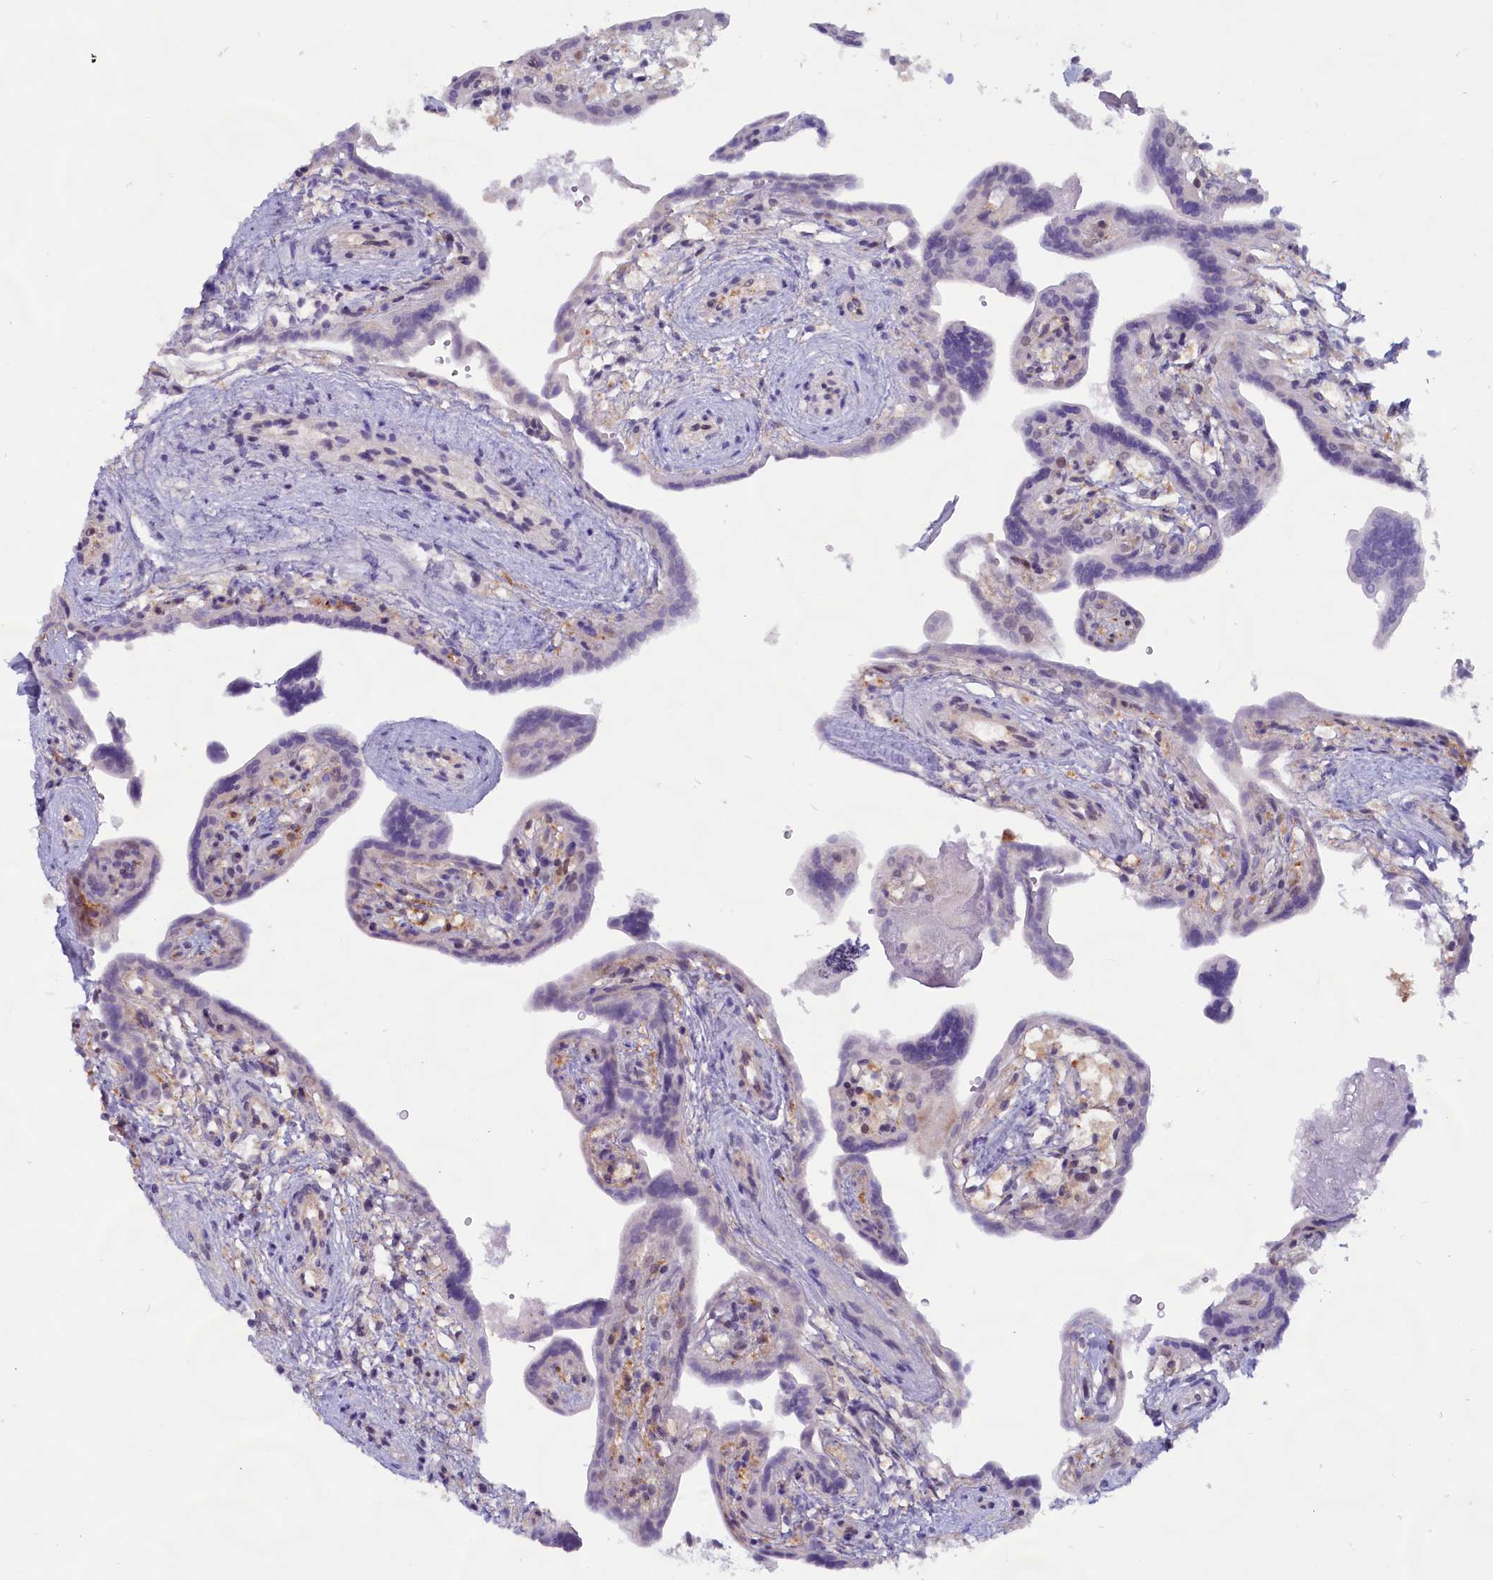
{"staining": {"intensity": "moderate", "quantity": "<25%", "location": "nuclear"}, "tissue": "placenta", "cell_type": "Trophoblastic cells", "image_type": "normal", "snomed": [{"axis": "morphology", "description": "Normal tissue, NOS"}, {"axis": "topography", "description": "Placenta"}], "caption": "Brown immunohistochemical staining in benign human placenta exhibits moderate nuclear expression in about <25% of trophoblastic cells. The protein is shown in brown color, while the nuclei are stained blue.", "gene": "C1D", "patient": {"sex": "female", "age": 37}}